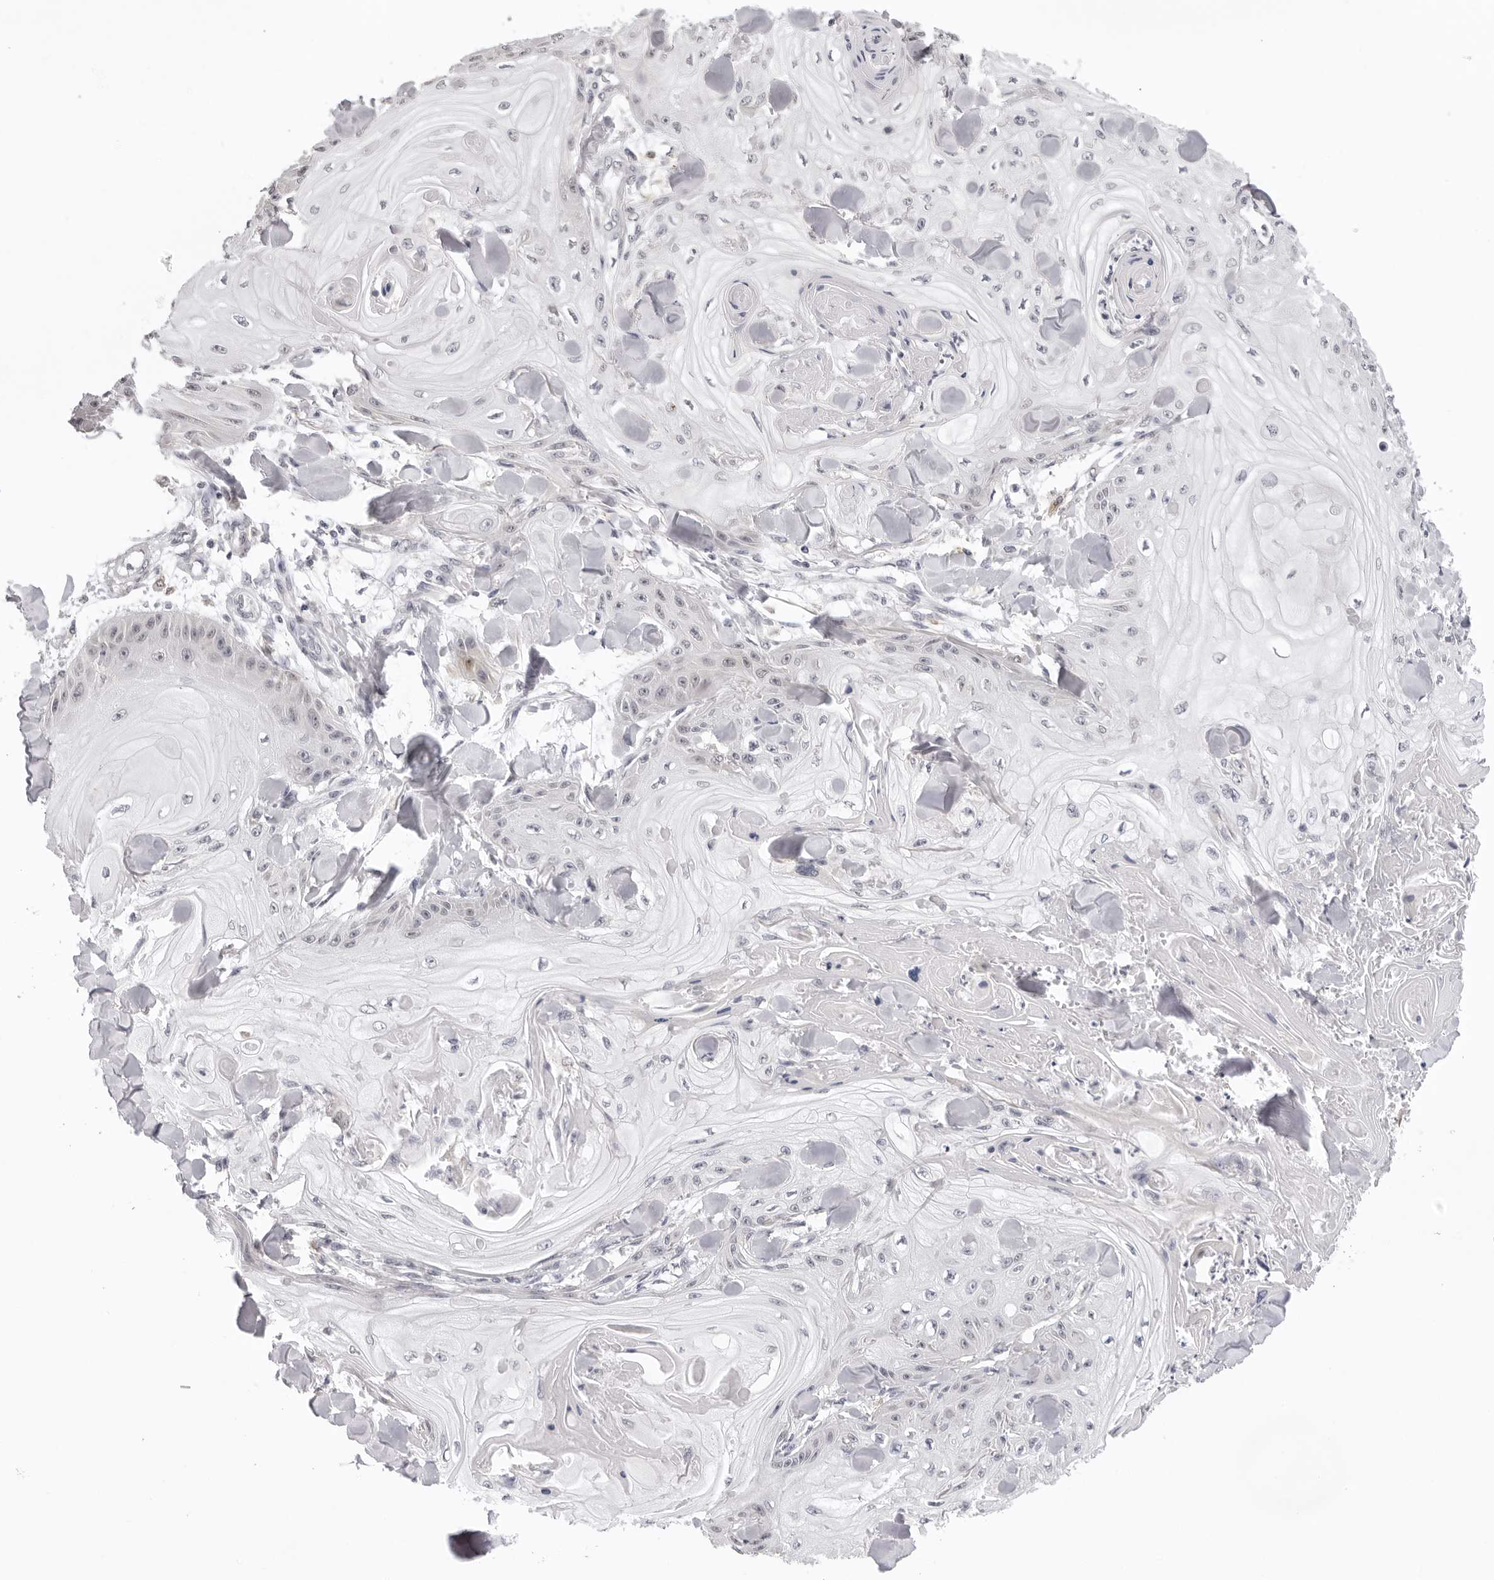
{"staining": {"intensity": "negative", "quantity": "none", "location": "none"}, "tissue": "skin cancer", "cell_type": "Tumor cells", "image_type": "cancer", "snomed": [{"axis": "morphology", "description": "Squamous cell carcinoma, NOS"}, {"axis": "topography", "description": "Skin"}], "caption": "The histopathology image displays no significant expression in tumor cells of skin cancer (squamous cell carcinoma).", "gene": "IL17RA", "patient": {"sex": "male", "age": 74}}